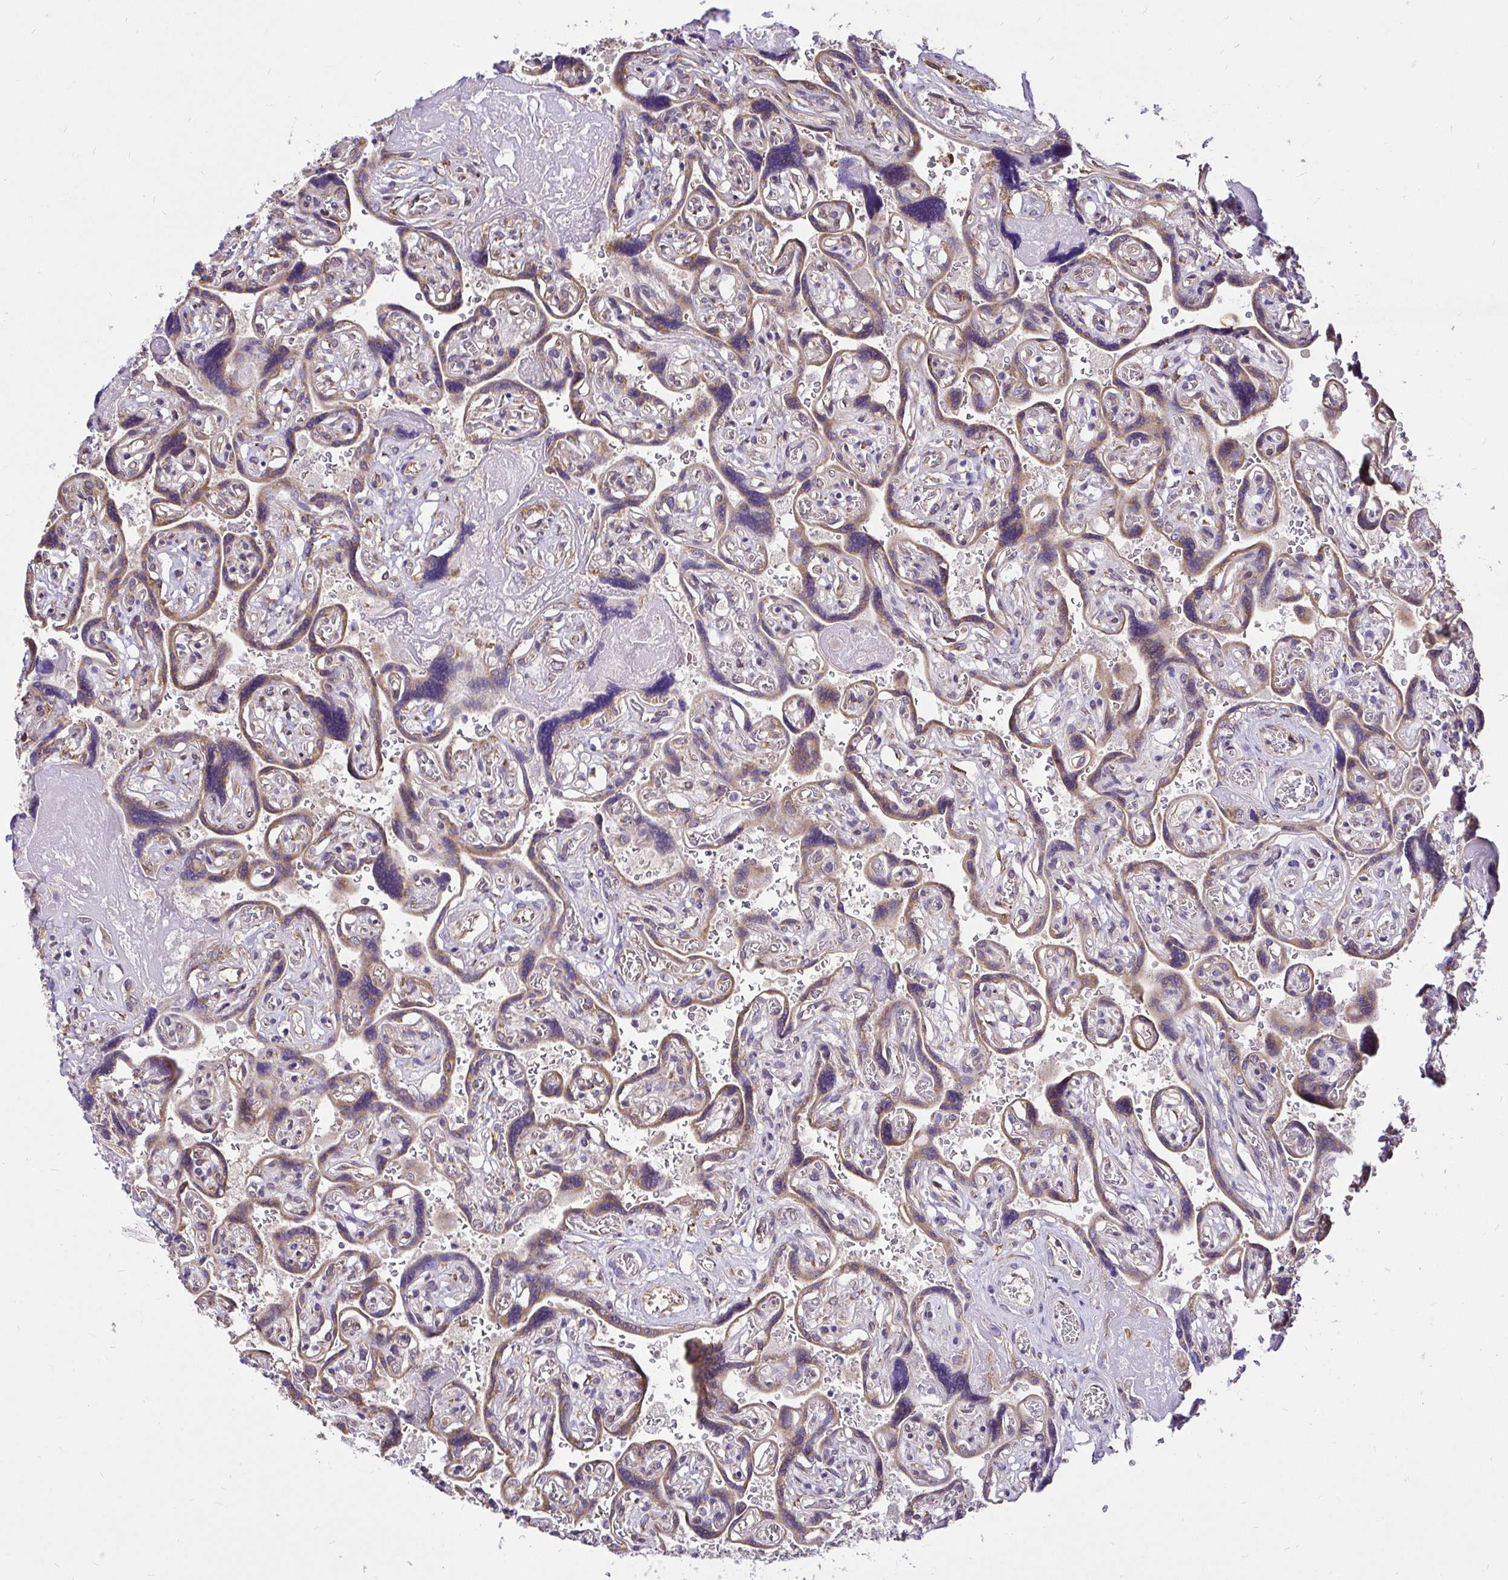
{"staining": {"intensity": "weak", "quantity": ">75%", "location": "cytoplasmic/membranous"}, "tissue": "placenta", "cell_type": "Decidual cells", "image_type": "normal", "snomed": [{"axis": "morphology", "description": "Normal tissue, NOS"}, {"axis": "topography", "description": "Placenta"}], "caption": "Placenta stained with DAB immunohistochemistry (IHC) shows low levels of weak cytoplasmic/membranous positivity in approximately >75% of decidual cells. (Brightfield microscopy of DAB IHC at high magnification).", "gene": "CCDC122", "patient": {"sex": "female", "age": 32}}